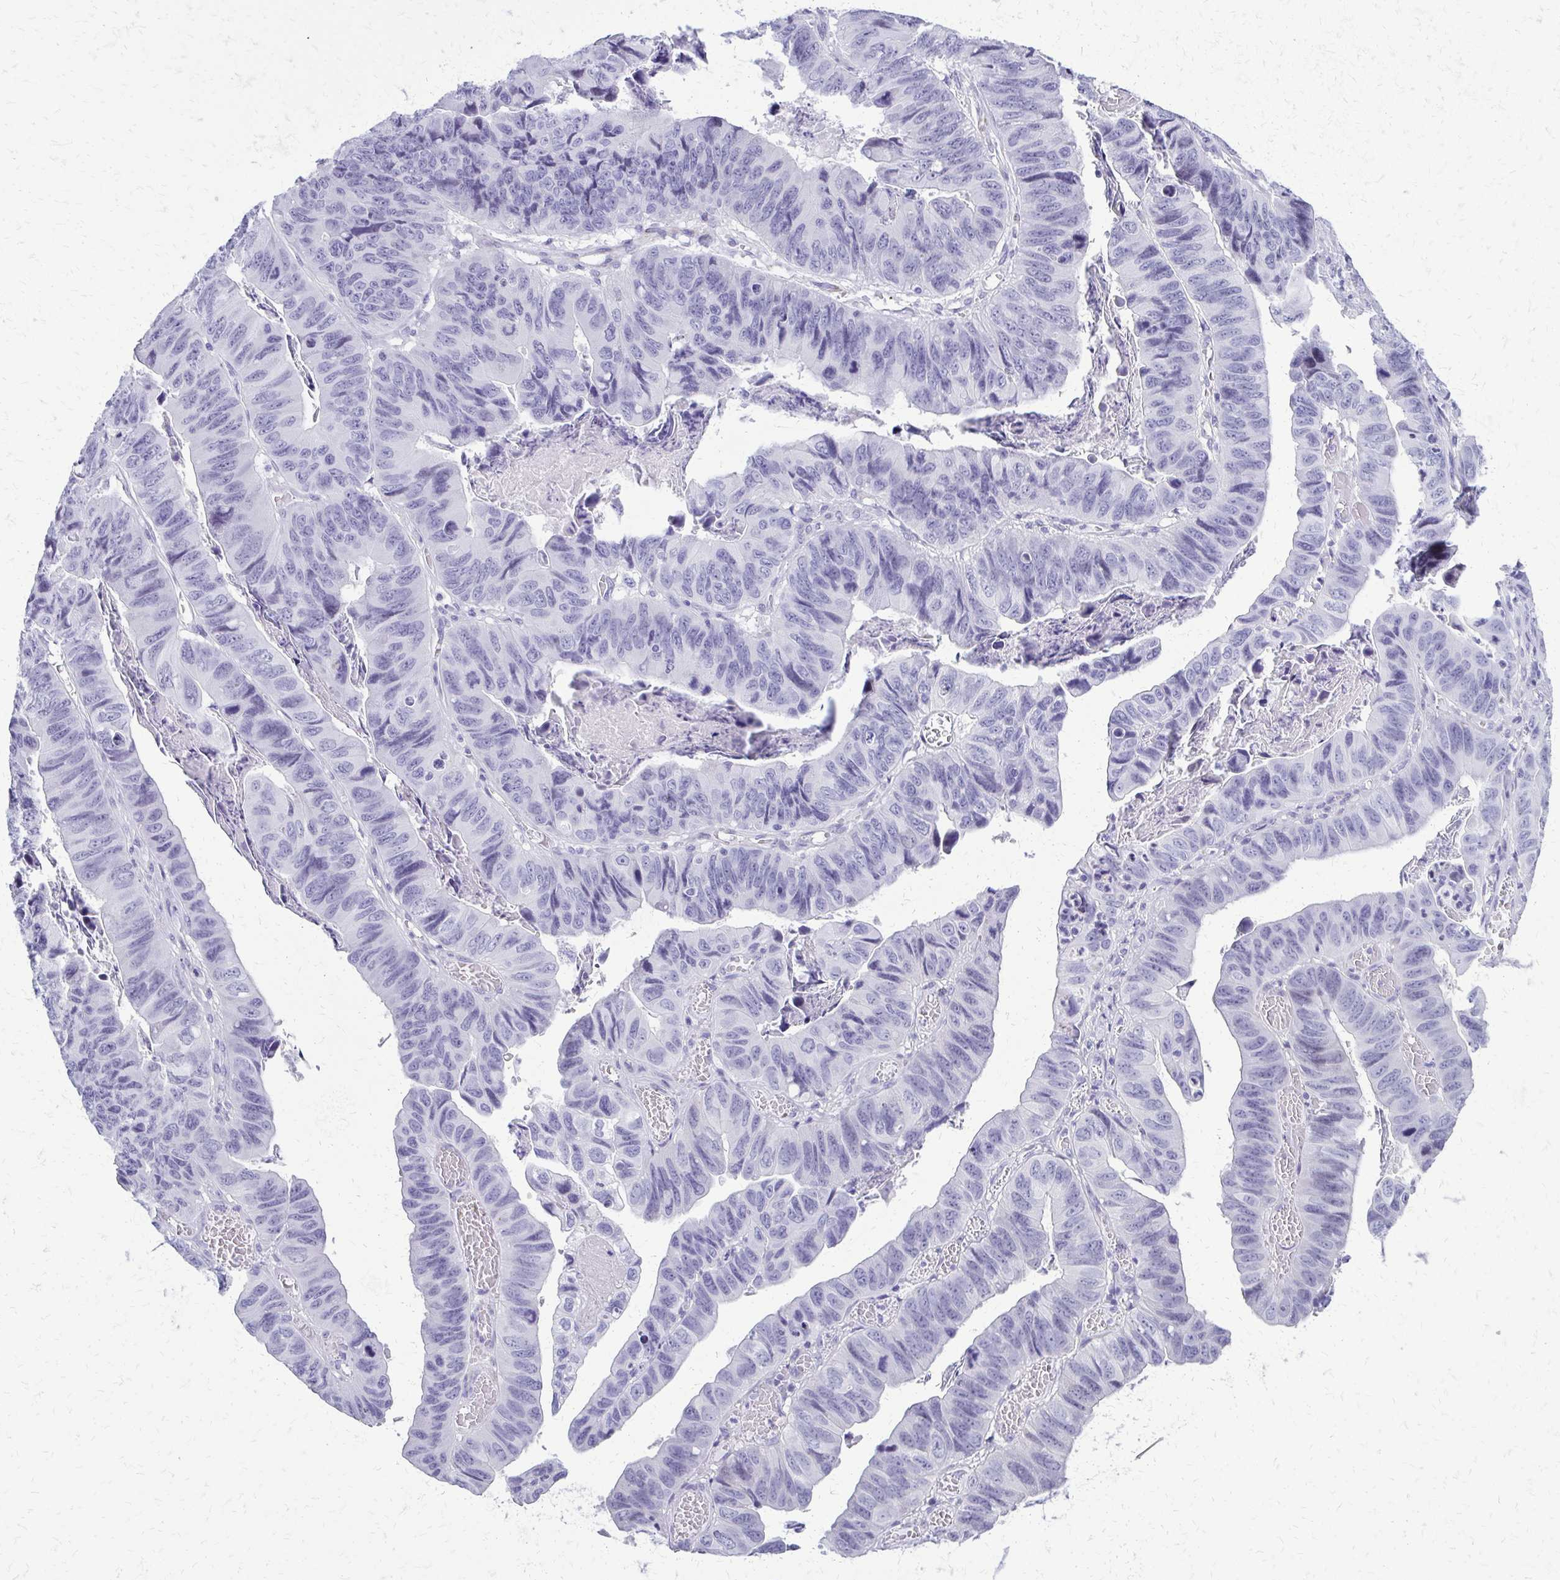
{"staining": {"intensity": "negative", "quantity": "none", "location": "none"}, "tissue": "stomach cancer", "cell_type": "Tumor cells", "image_type": "cancer", "snomed": [{"axis": "morphology", "description": "Adenocarcinoma, NOS"}, {"axis": "topography", "description": "Stomach, lower"}], "caption": "Protein analysis of stomach cancer (adenocarcinoma) exhibits no significant positivity in tumor cells. The staining is performed using DAB brown chromogen with nuclei counter-stained in using hematoxylin.", "gene": "FAM162B", "patient": {"sex": "male", "age": 77}}